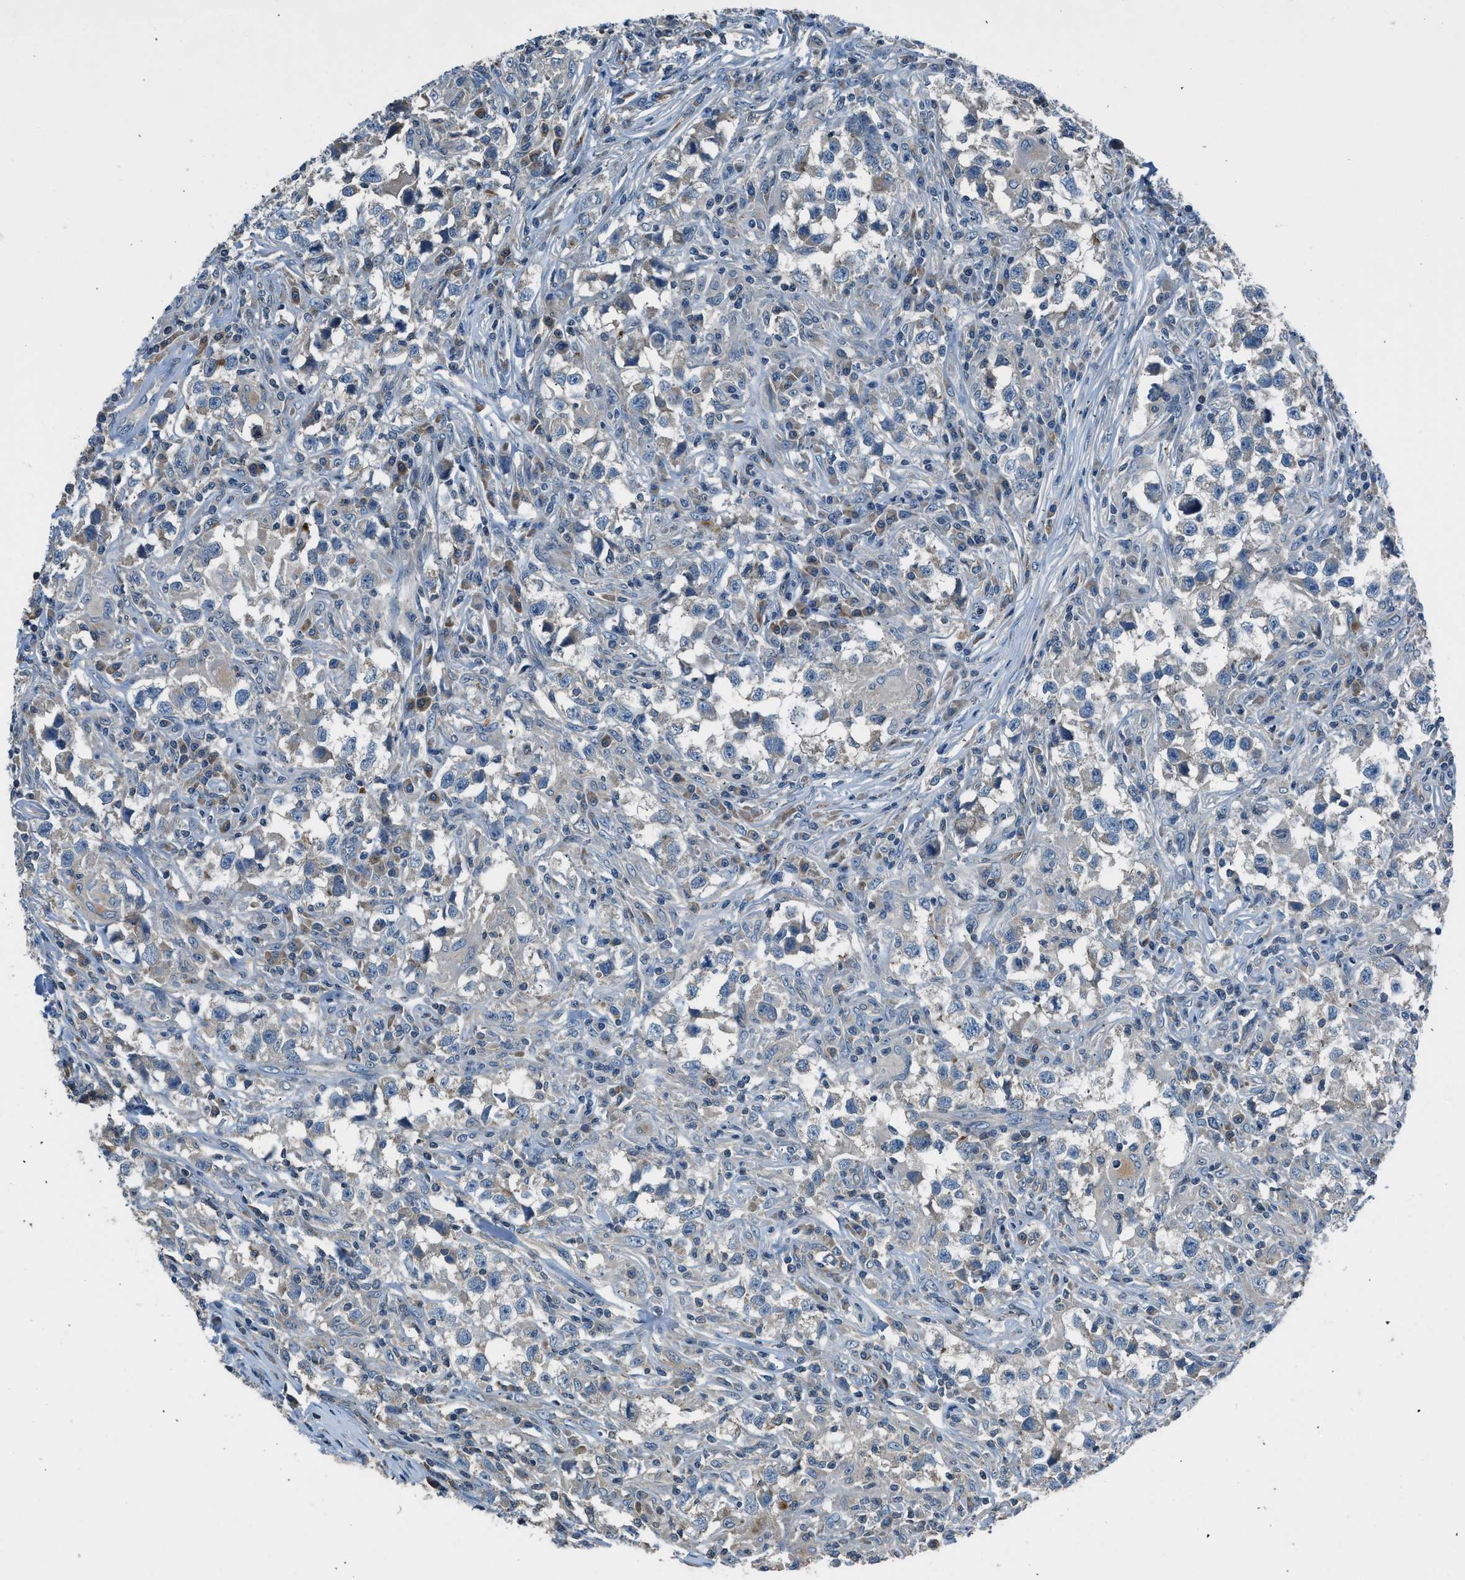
{"staining": {"intensity": "negative", "quantity": "none", "location": "none"}, "tissue": "testis cancer", "cell_type": "Tumor cells", "image_type": "cancer", "snomed": [{"axis": "morphology", "description": "Carcinoma, Embryonal, NOS"}, {"axis": "topography", "description": "Testis"}], "caption": "Testis cancer (embryonal carcinoma) was stained to show a protein in brown. There is no significant staining in tumor cells. Brightfield microscopy of immunohistochemistry stained with DAB (brown) and hematoxylin (blue), captured at high magnification.", "gene": "LMLN", "patient": {"sex": "male", "age": 21}}